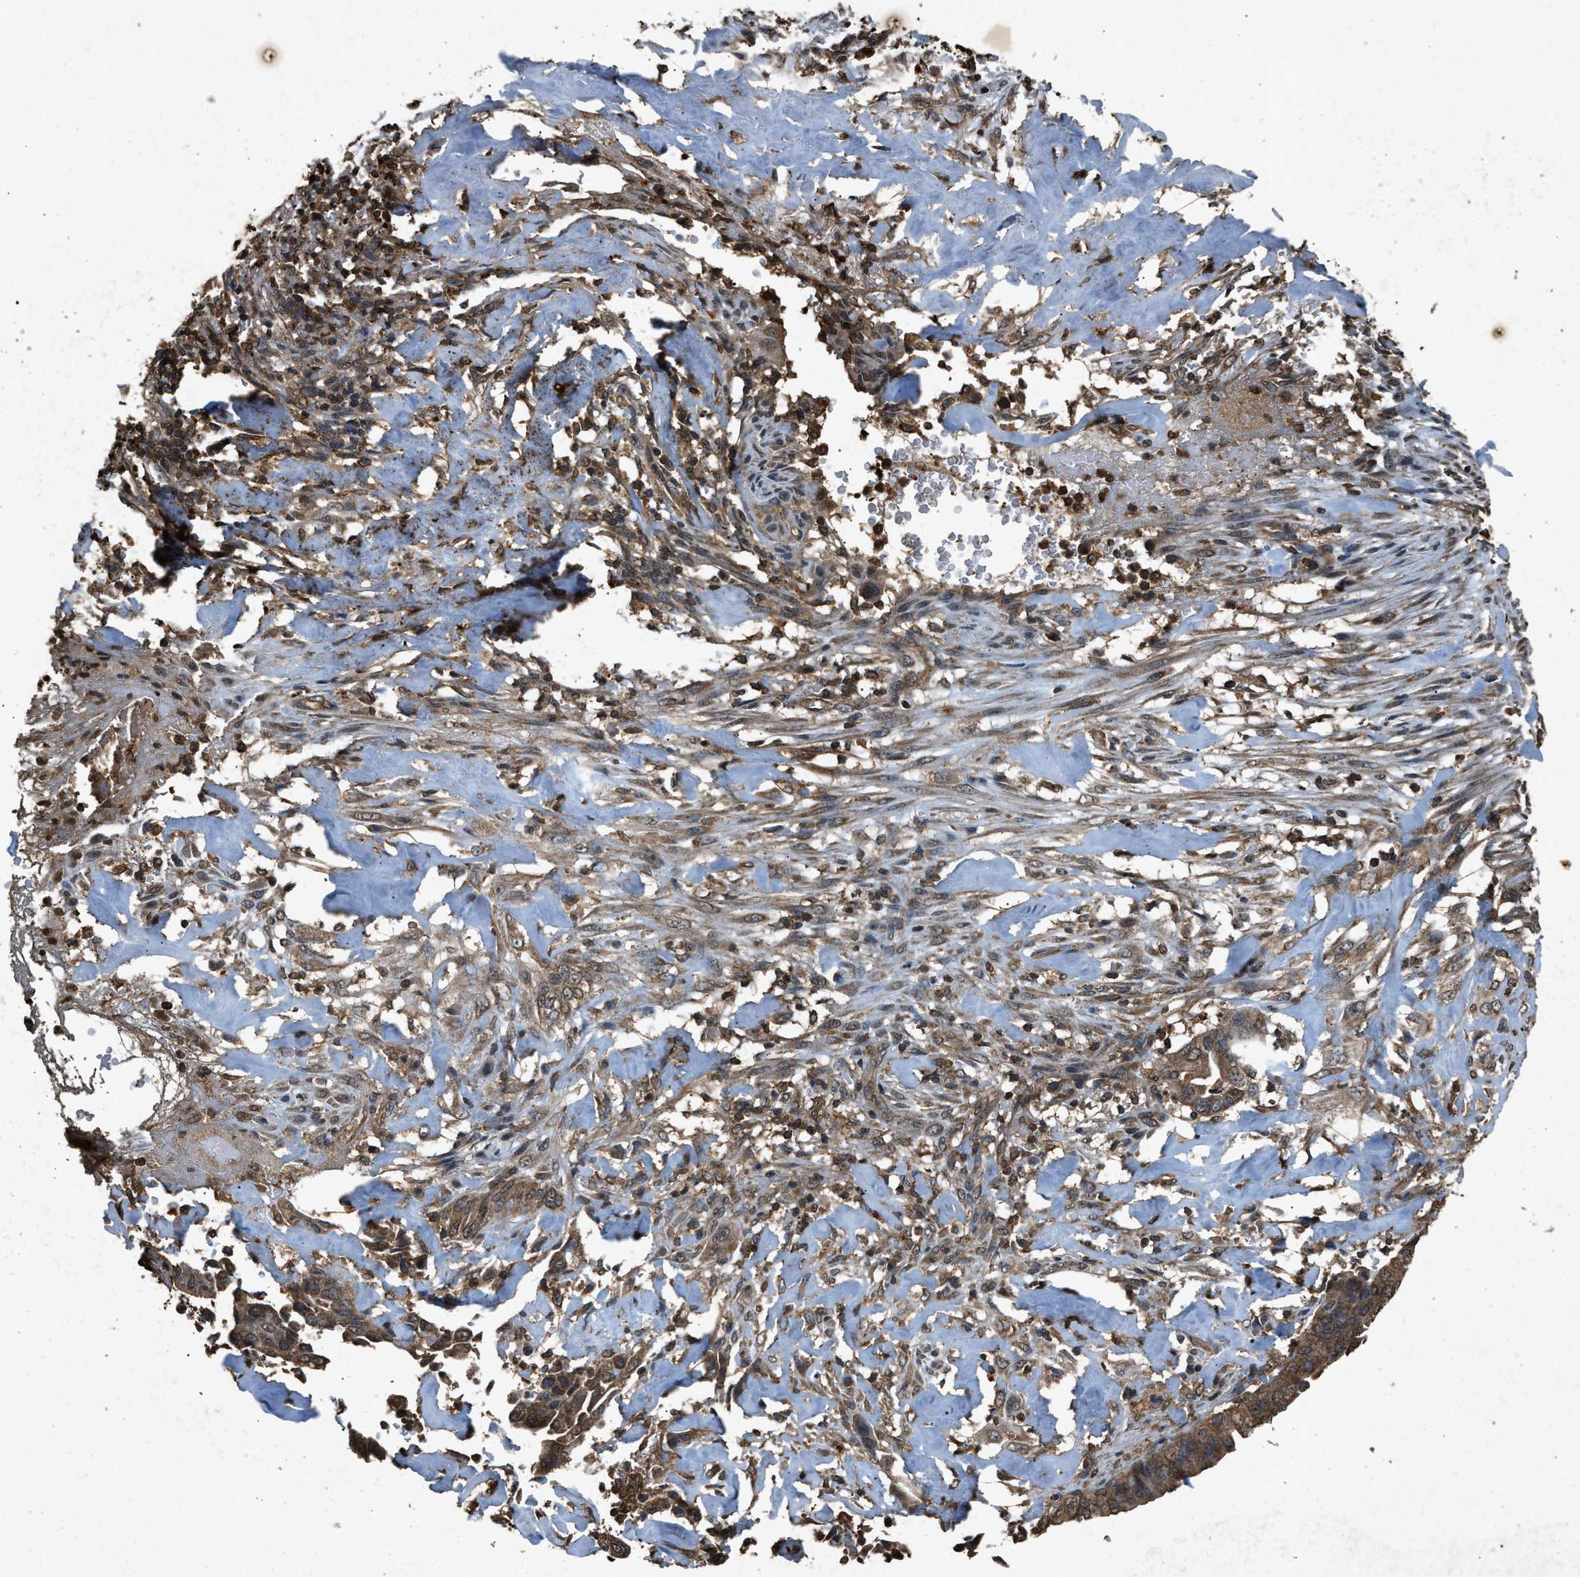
{"staining": {"intensity": "moderate", "quantity": ">75%", "location": "cytoplasmic/membranous"}, "tissue": "liver cancer", "cell_type": "Tumor cells", "image_type": "cancer", "snomed": [{"axis": "morphology", "description": "Cholangiocarcinoma"}, {"axis": "topography", "description": "Liver"}], "caption": "A brown stain labels moderate cytoplasmic/membranous positivity of a protein in human liver cancer tumor cells.", "gene": "OAS1", "patient": {"sex": "female", "age": 67}}